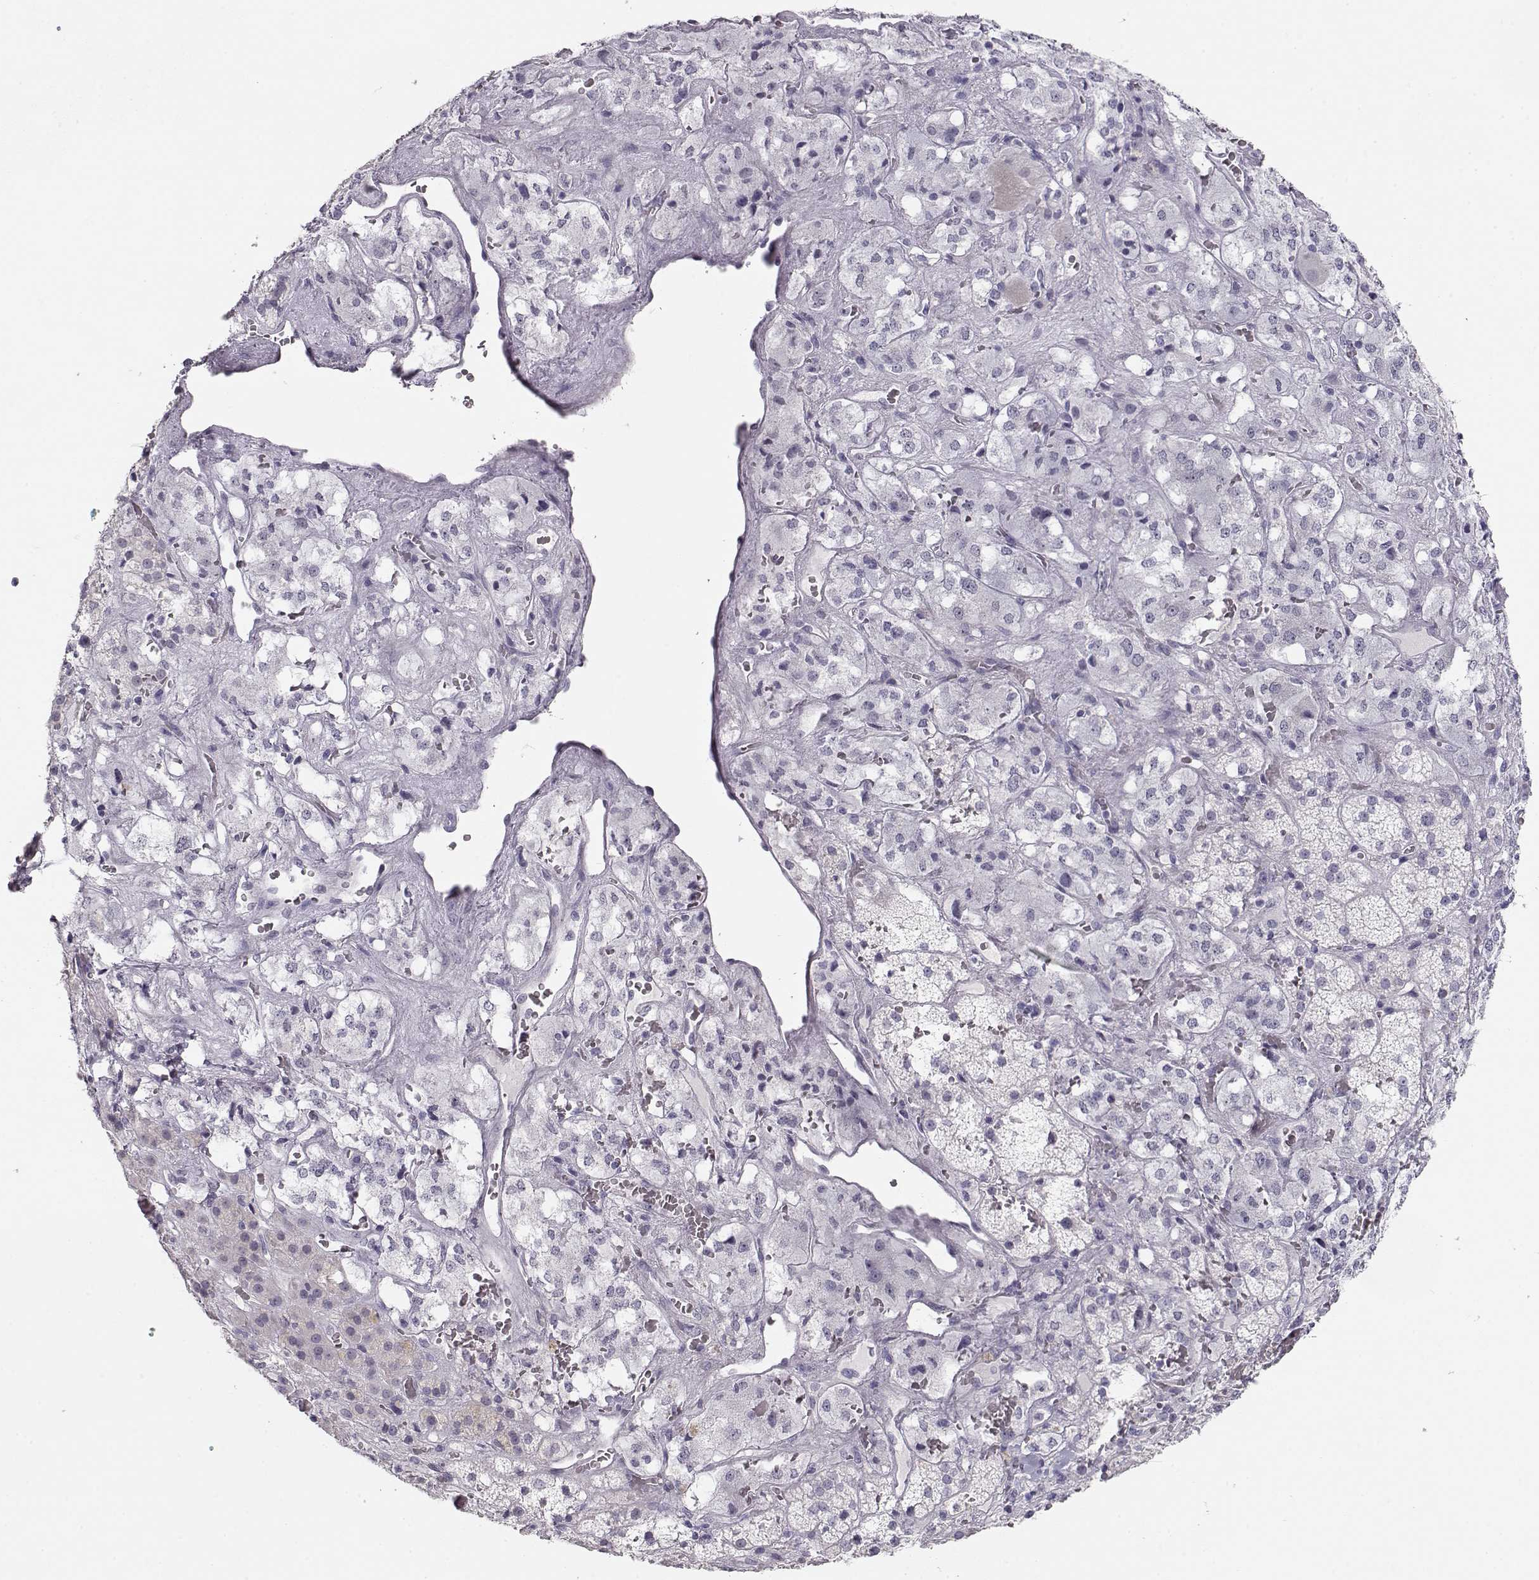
{"staining": {"intensity": "negative", "quantity": "none", "location": "none"}, "tissue": "adrenal gland", "cell_type": "Glandular cells", "image_type": "normal", "snomed": [{"axis": "morphology", "description": "Normal tissue, NOS"}, {"axis": "topography", "description": "Adrenal gland"}], "caption": "A high-resolution histopathology image shows immunohistochemistry staining of unremarkable adrenal gland, which displays no significant positivity in glandular cells.", "gene": "IMPG1", "patient": {"sex": "male", "age": 57}}